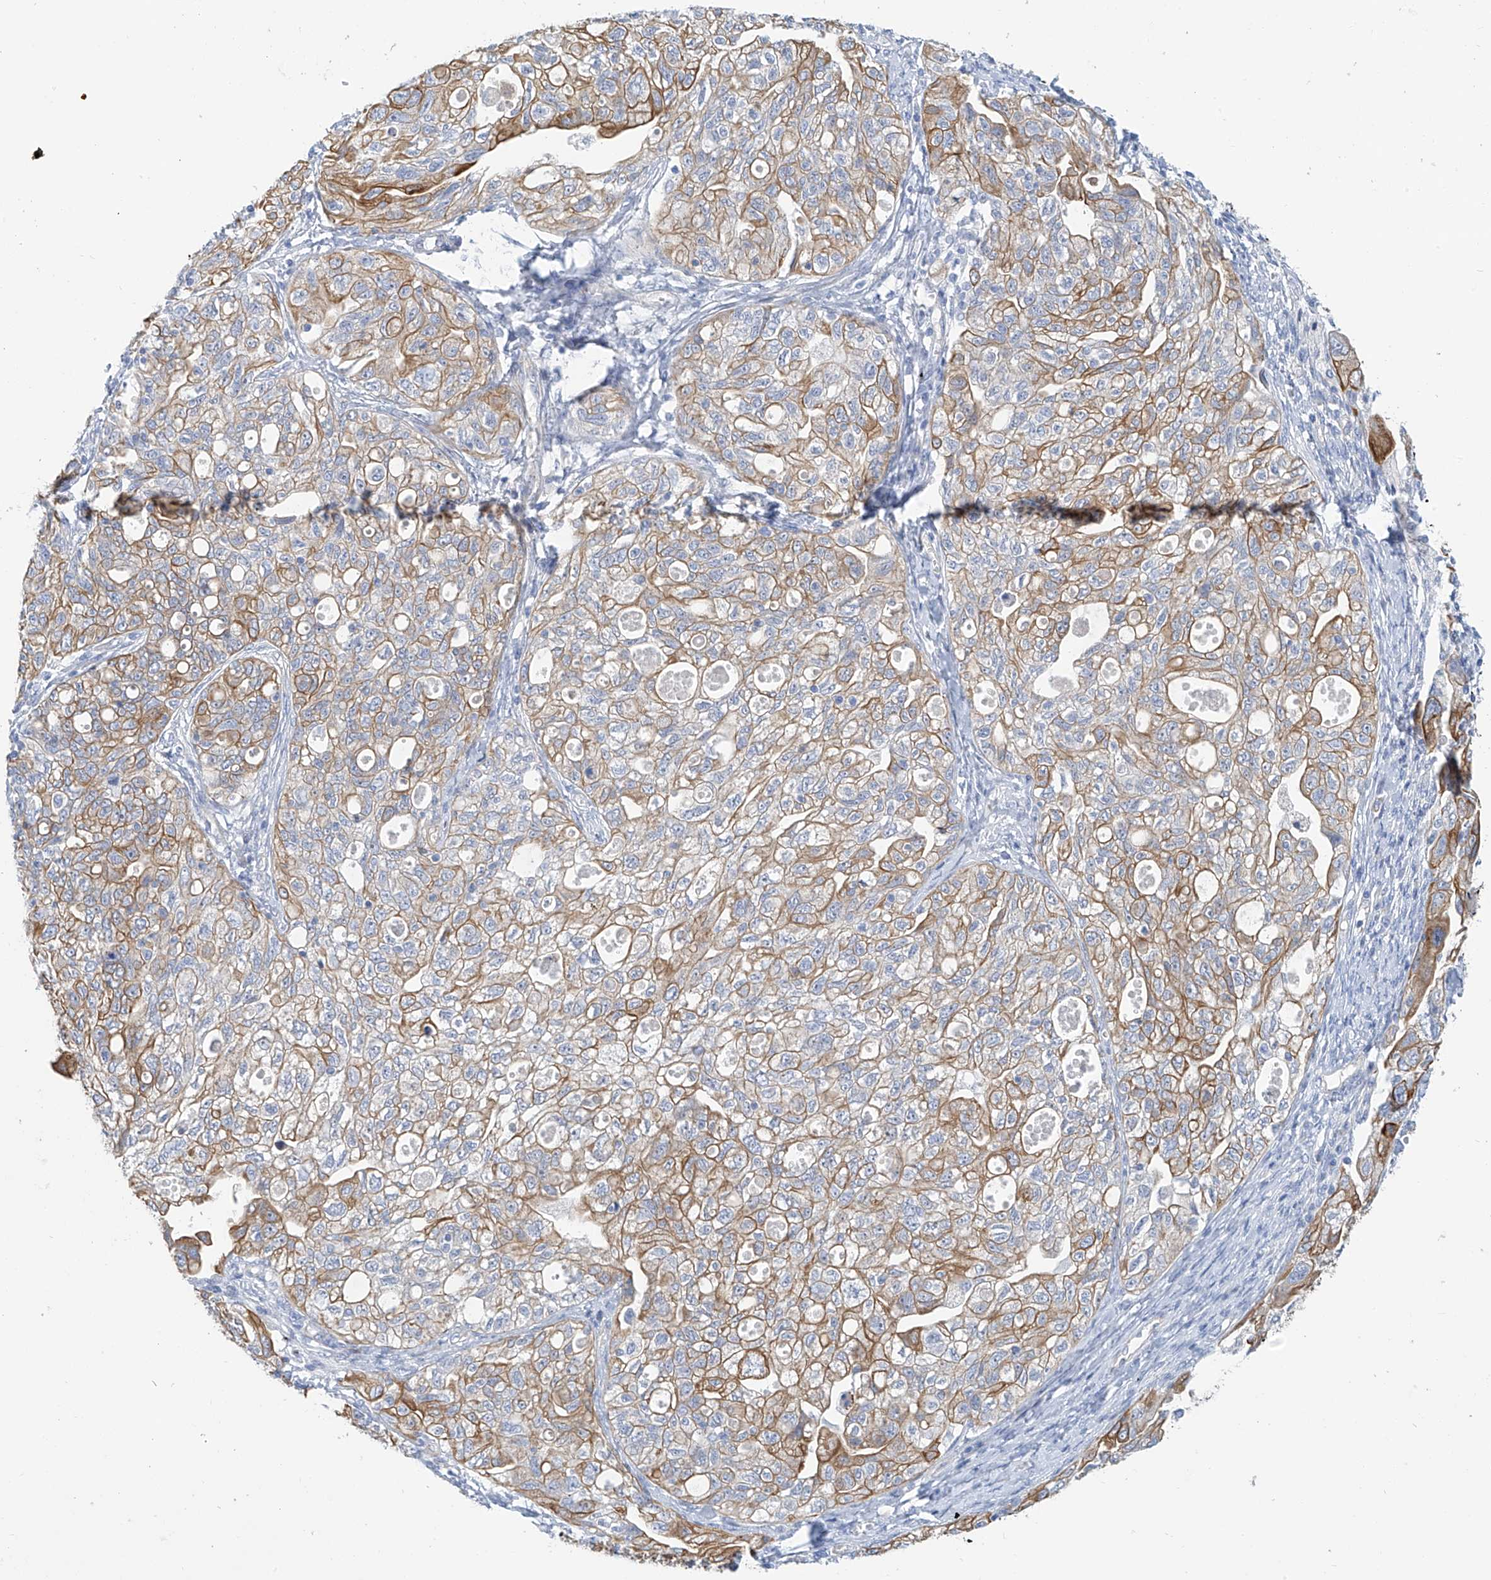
{"staining": {"intensity": "moderate", "quantity": "25%-75%", "location": "cytoplasmic/membranous"}, "tissue": "ovarian cancer", "cell_type": "Tumor cells", "image_type": "cancer", "snomed": [{"axis": "morphology", "description": "Carcinoma, NOS"}, {"axis": "morphology", "description": "Cystadenocarcinoma, serous, NOS"}, {"axis": "topography", "description": "Ovary"}], "caption": "Ovarian cancer stained for a protein (brown) displays moderate cytoplasmic/membranous positive staining in approximately 25%-75% of tumor cells.", "gene": "PIK3C2B", "patient": {"sex": "female", "age": 69}}